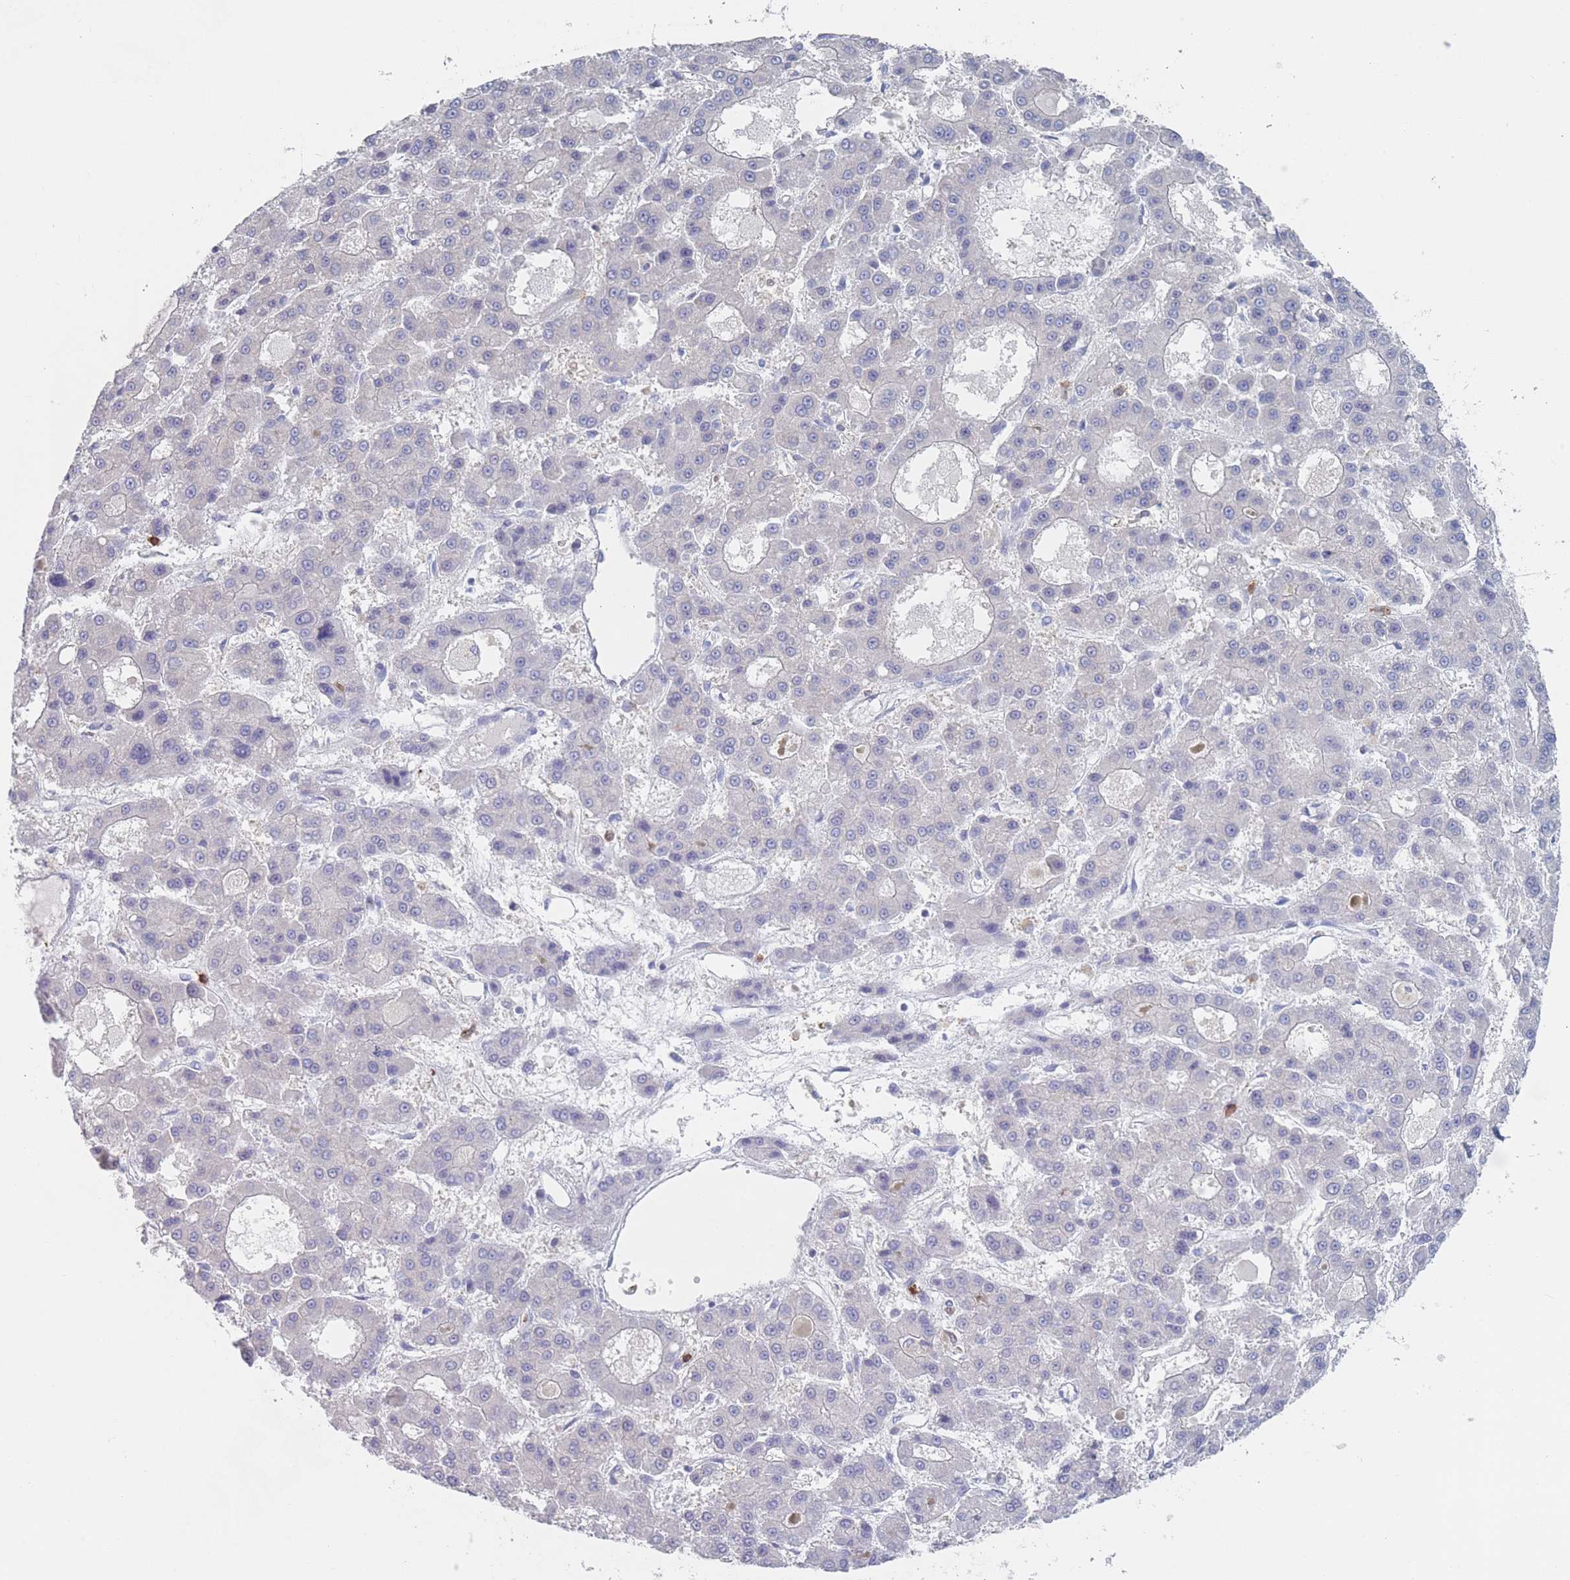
{"staining": {"intensity": "negative", "quantity": "none", "location": "none"}, "tissue": "liver cancer", "cell_type": "Tumor cells", "image_type": "cancer", "snomed": [{"axis": "morphology", "description": "Carcinoma, Hepatocellular, NOS"}, {"axis": "topography", "description": "Liver"}], "caption": "Immunohistochemistry (IHC) photomicrograph of neoplastic tissue: human hepatocellular carcinoma (liver) stained with DAB (3,3'-diaminobenzidine) demonstrates no significant protein expression in tumor cells.", "gene": "ATP1A3", "patient": {"sex": "male", "age": 70}}